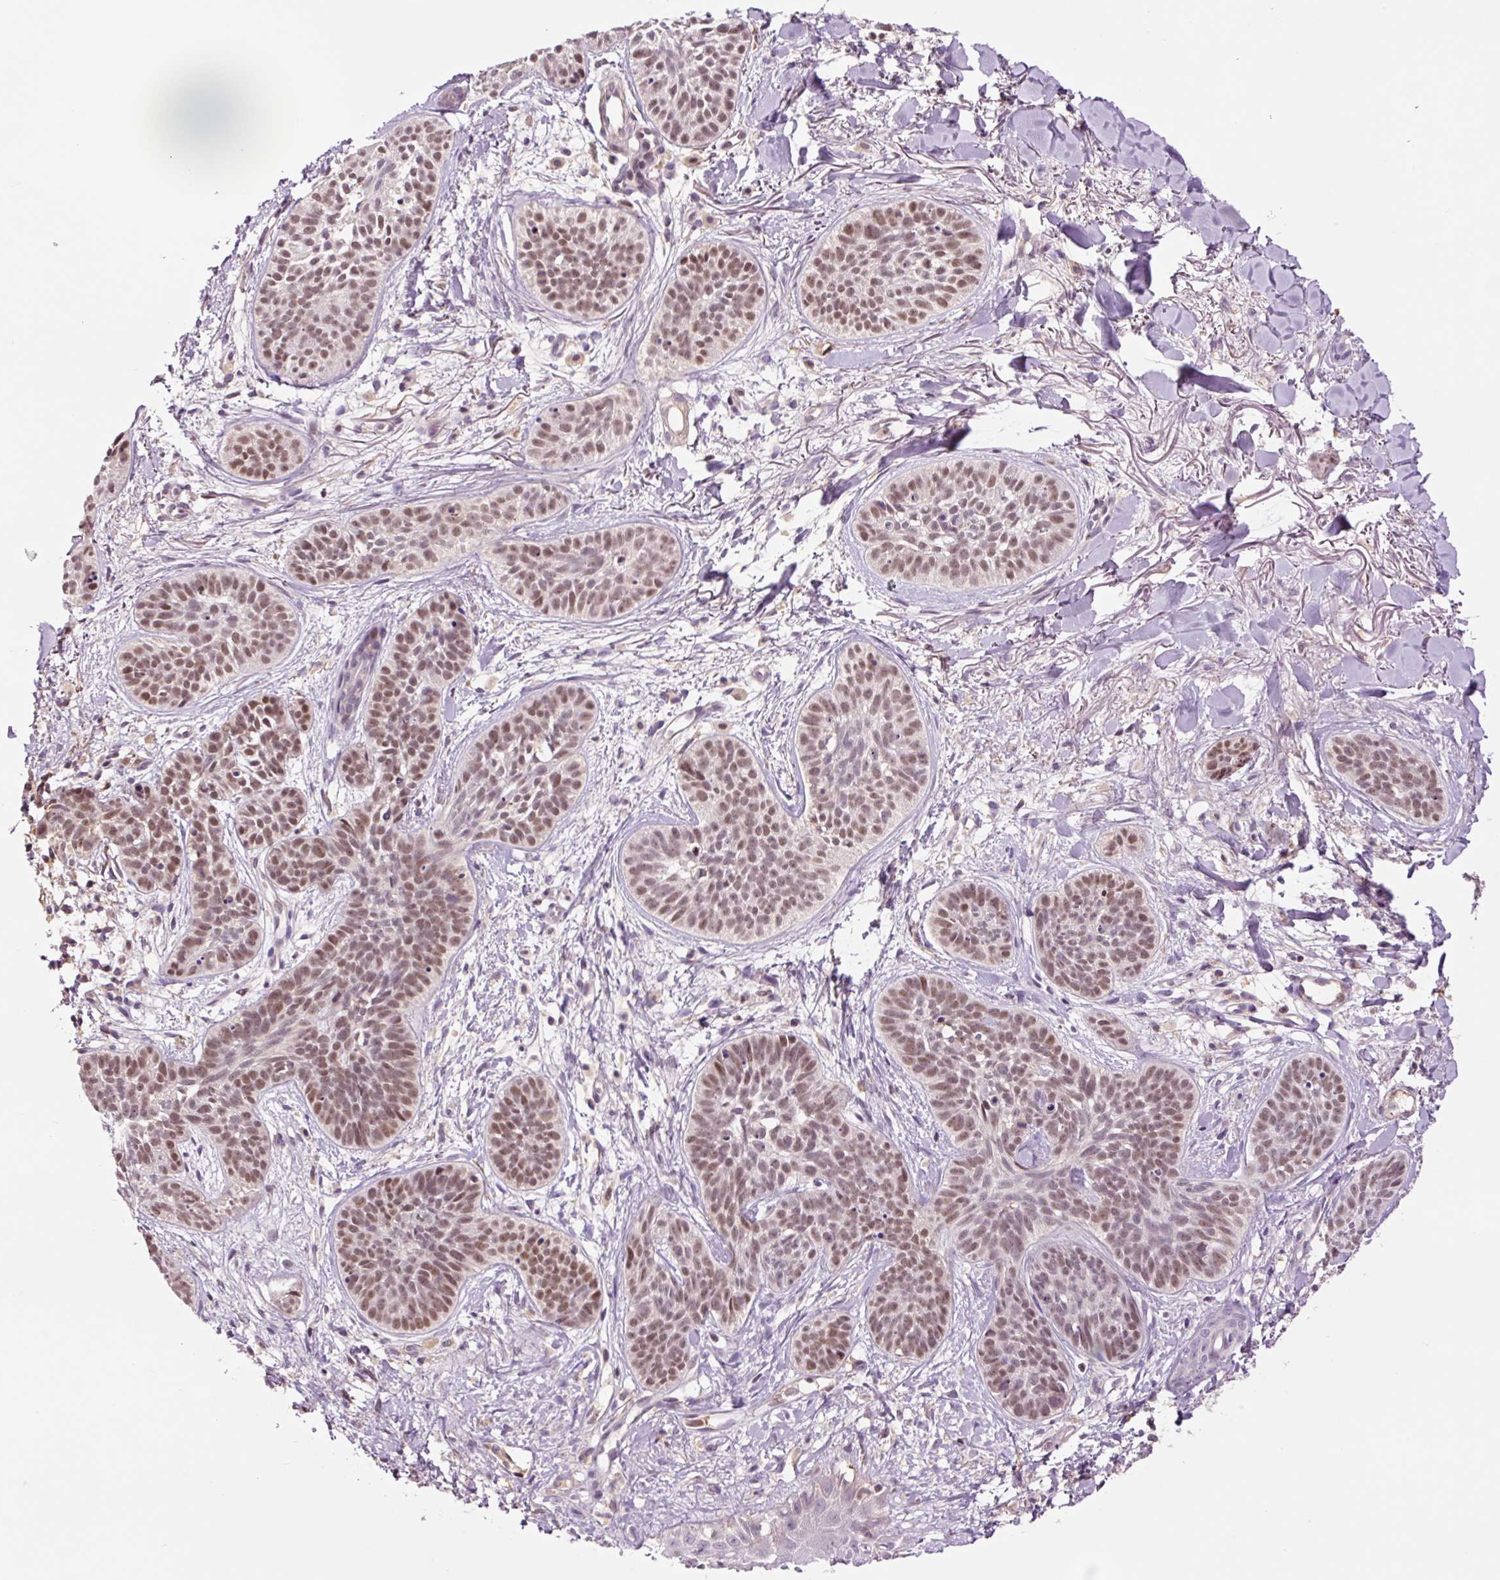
{"staining": {"intensity": "moderate", "quantity": ">75%", "location": "nuclear"}, "tissue": "skin cancer", "cell_type": "Tumor cells", "image_type": "cancer", "snomed": [{"axis": "morphology", "description": "Basal cell carcinoma"}, {"axis": "topography", "description": "Skin"}], "caption": "Immunohistochemical staining of skin basal cell carcinoma reveals moderate nuclear protein staining in approximately >75% of tumor cells.", "gene": "DPPA4", "patient": {"sex": "male", "age": 52}}